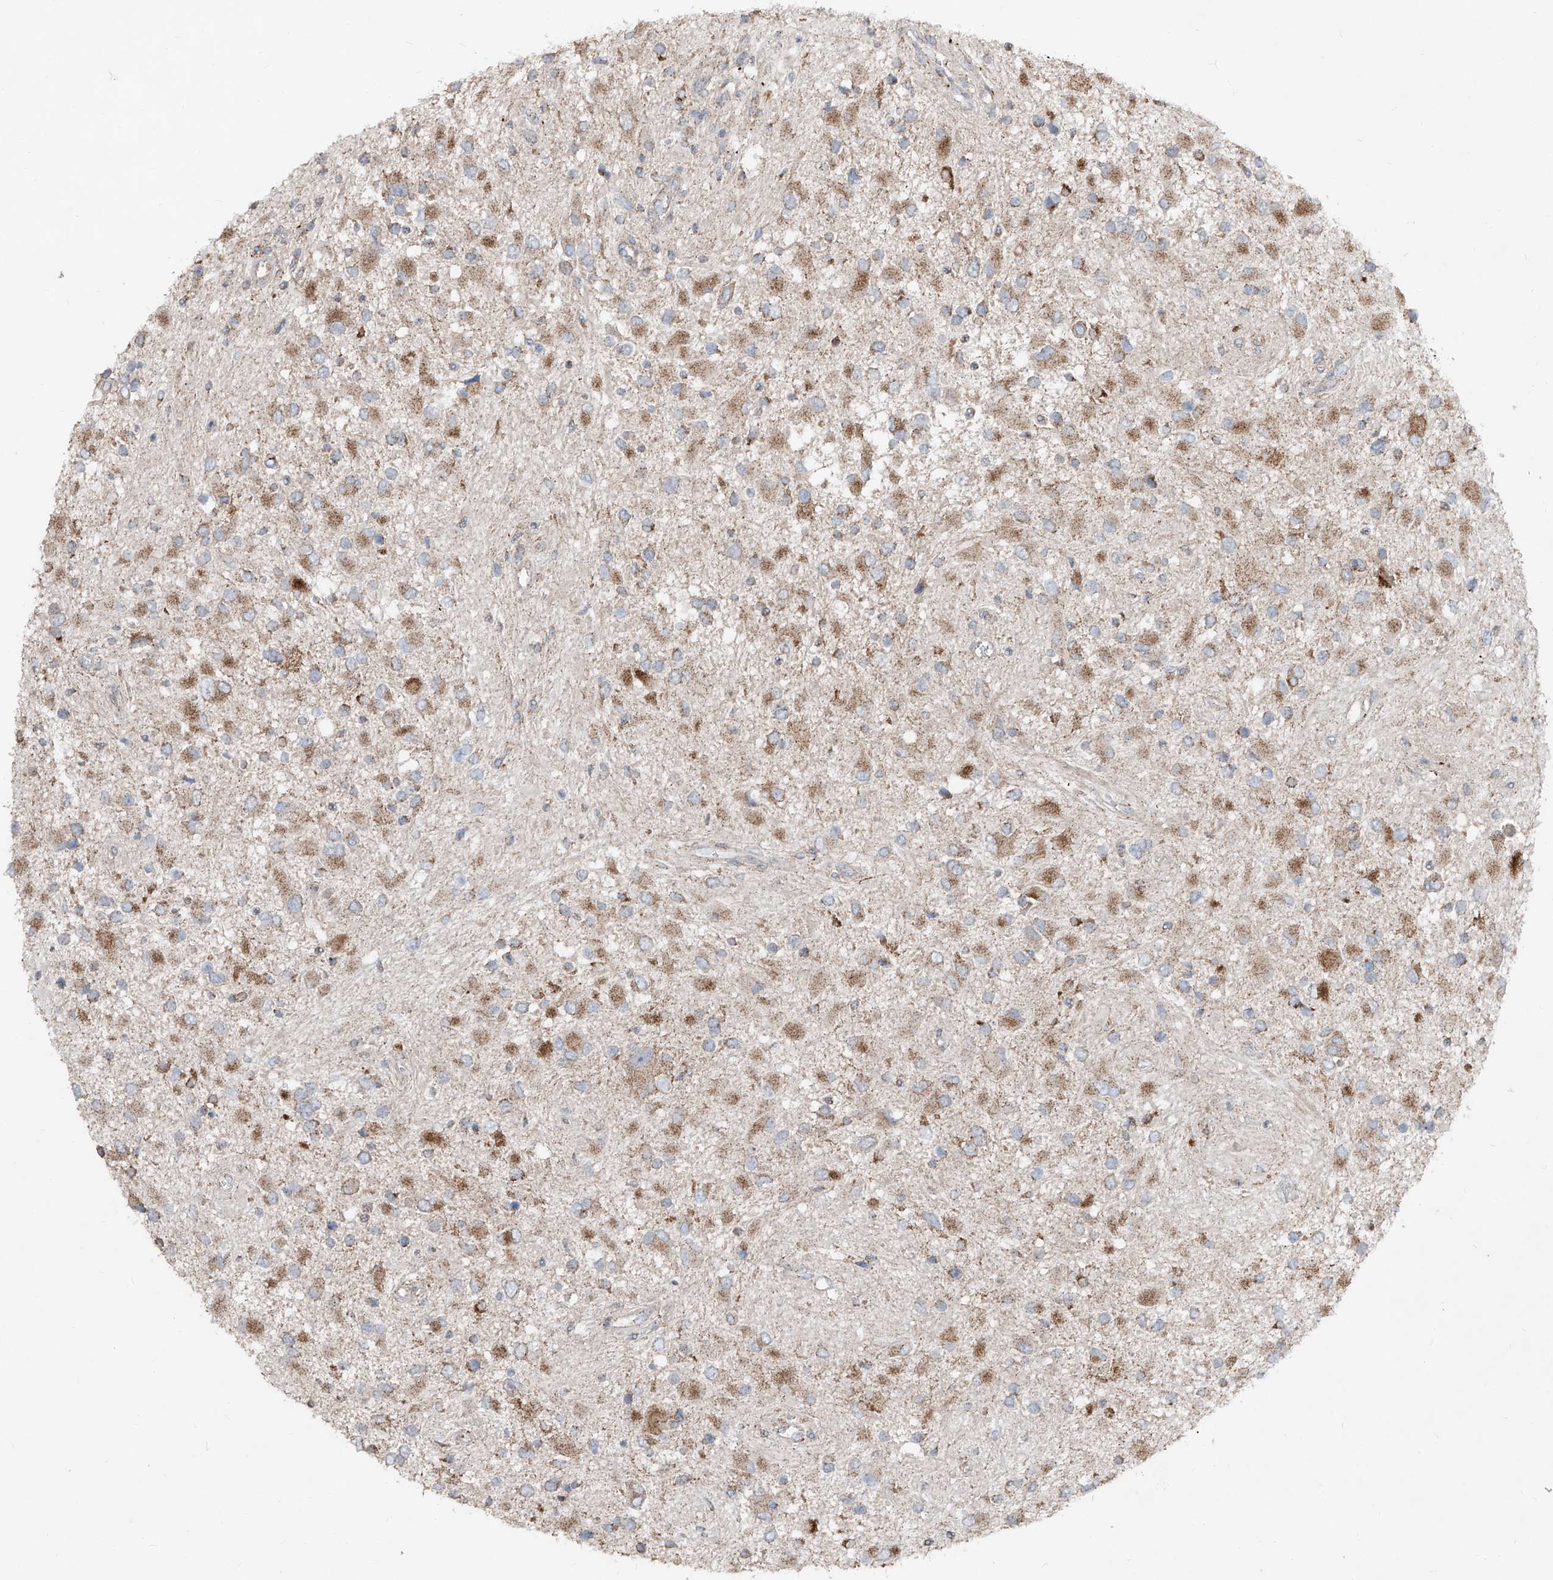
{"staining": {"intensity": "moderate", "quantity": ">75%", "location": "cytoplasmic/membranous"}, "tissue": "glioma", "cell_type": "Tumor cells", "image_type": "cancer", "snomed": [{"axis": "morphology", "description": "Glioma, malignant, High grade"}, {"axis": "topography", "description": "Brain"}], "caption": "A brown stain labels moderate cytoplasmic/membranous positivity of a protein in human high-grade glioma (malignant) tumor cells.", "gene": "ABCD3", "patient": {"sex": "male", "age": 53}}